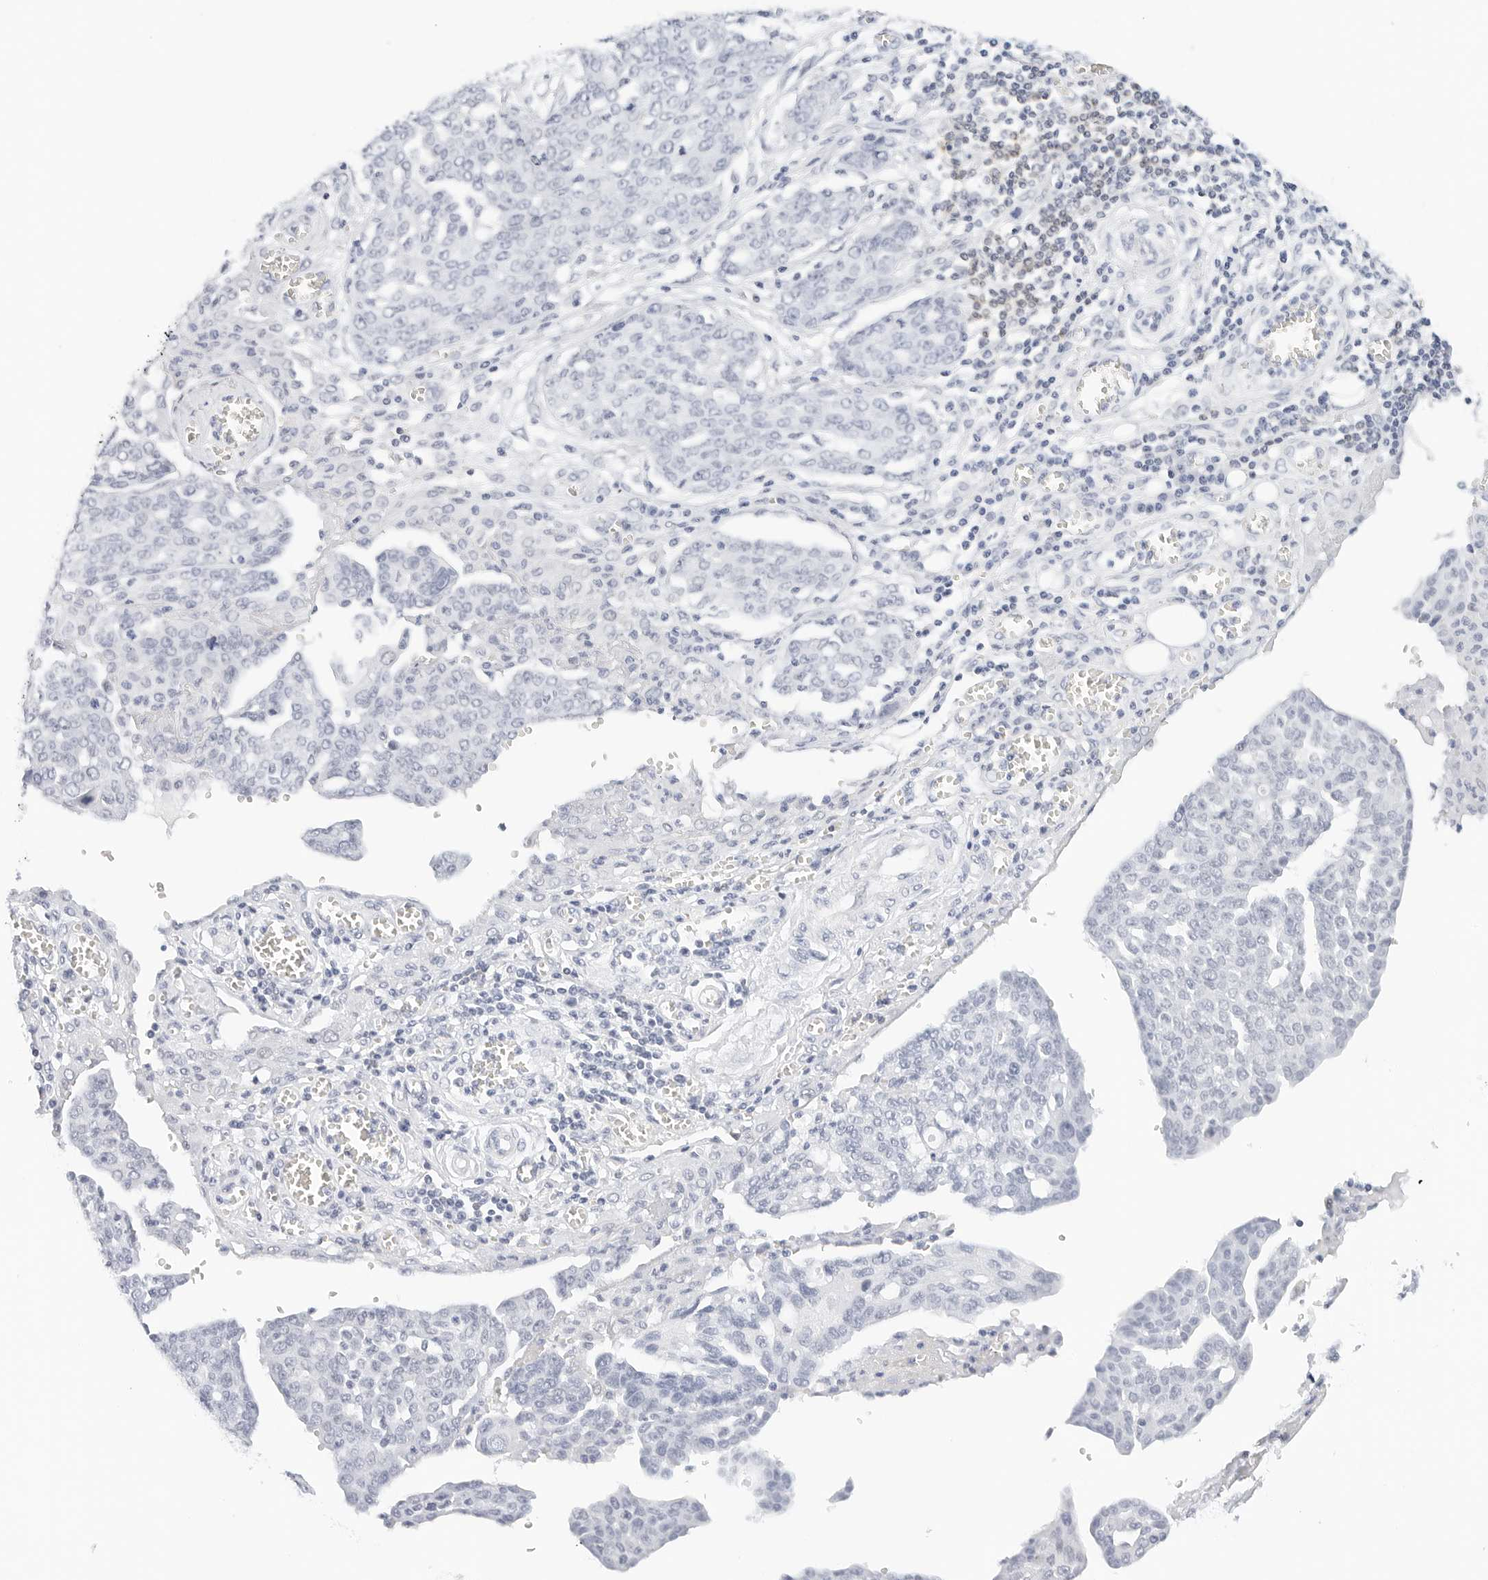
{"staining": {"intensity": "negative", "quantity": "none", "location": "none"}, "tissue": "ovarian cancer", "cell_type": "Tumor cells", "image_type": "cancer", "snomed": [{"axis": "morphology", "description": "Cystadenocarcinoma, serous, NOS"}, {"axis": "topography", "description": "Soft tissue"}, {"axis": "topography", "description": "Ovary"}], "caption": "The micrograph reveals no significant positivity in tumor cells of ovarian cancer (serous cystadenocarcinoma).", "gene": "CD22", "patient": {"sex": "female", "age": 57}}